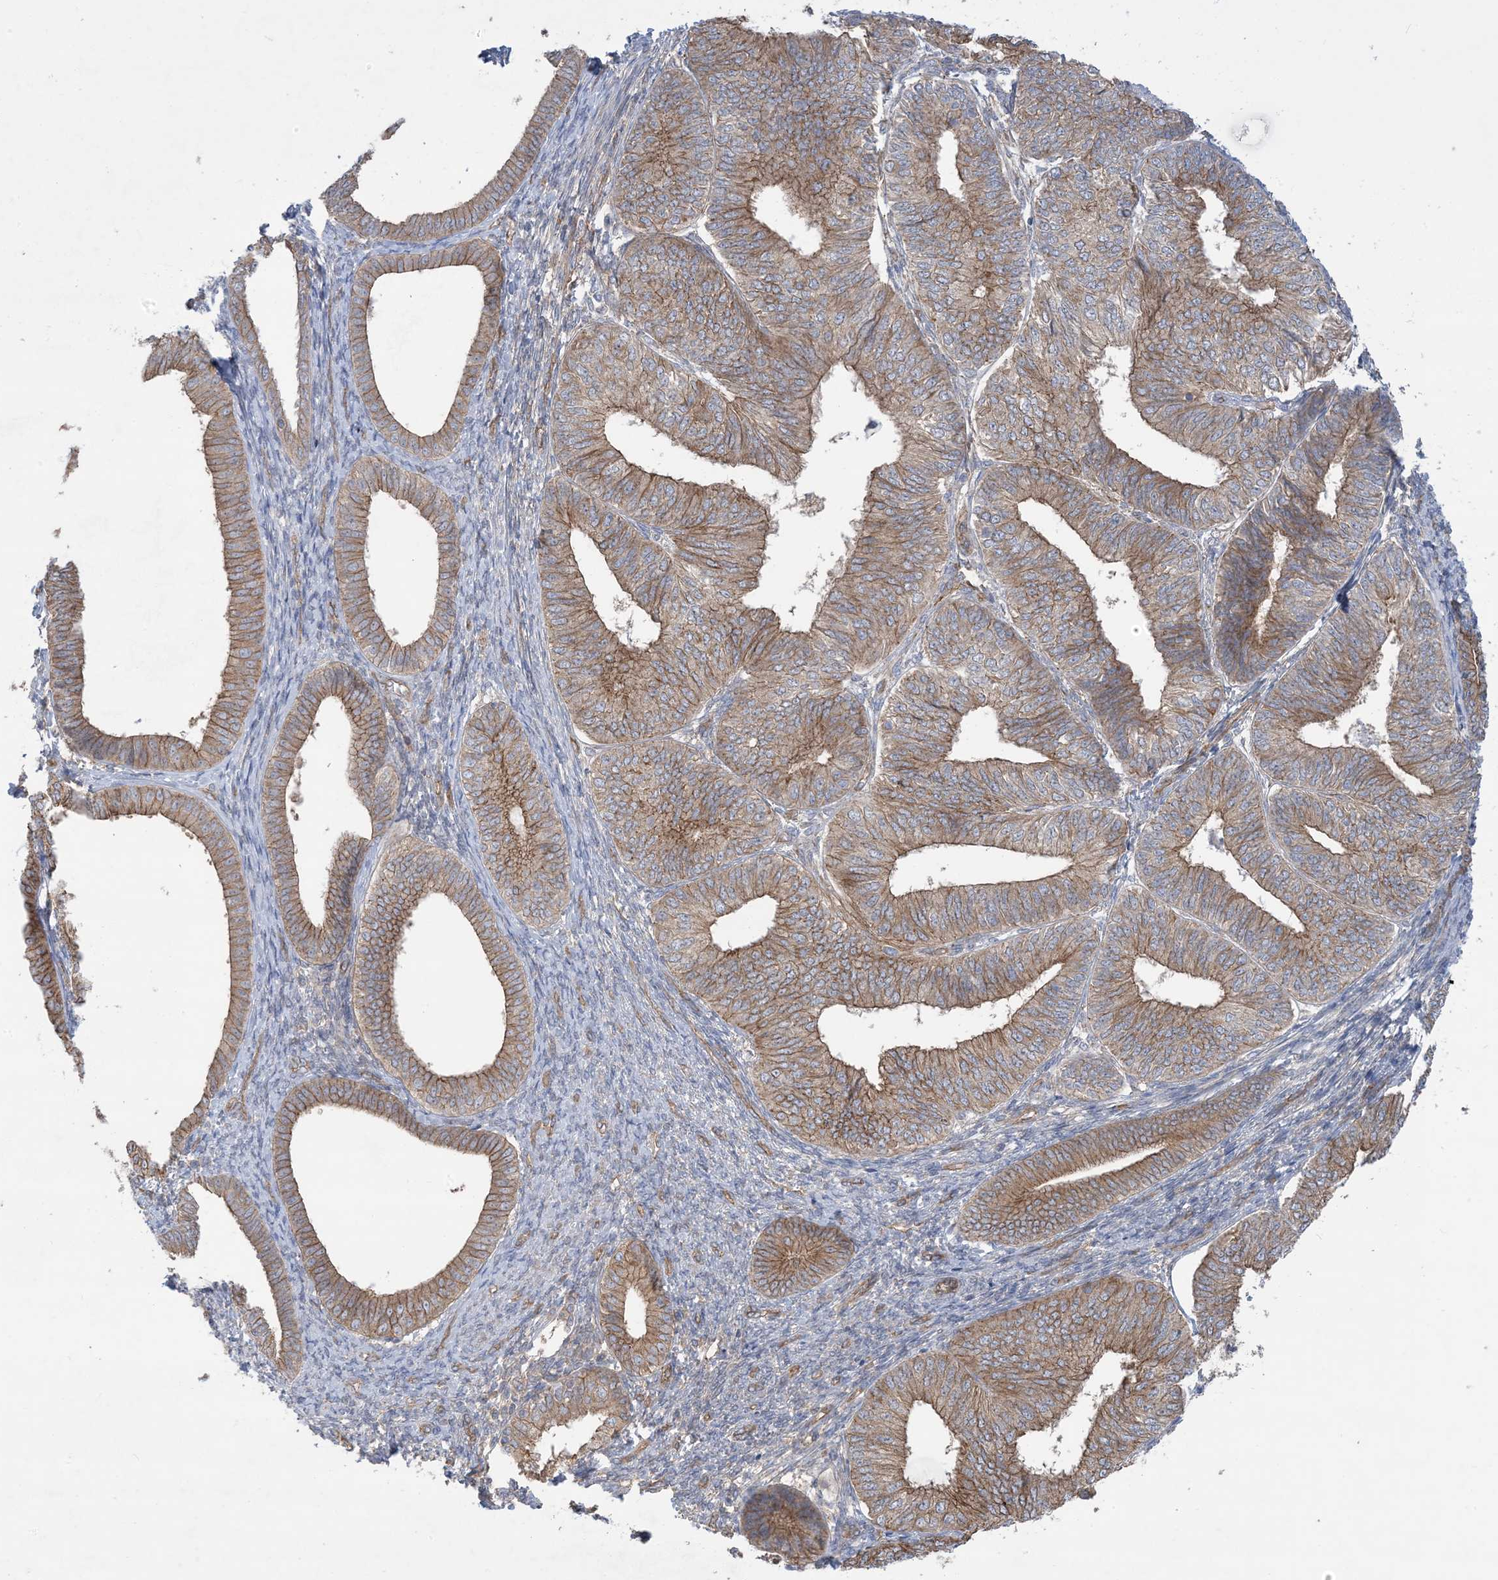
{"staining": {"intensity": "moderate", "quantity": ">75%", "location": "cytoplasmic/membranous"}, "tissue": "endometrial cancer", "cell_type": "Tumor cells", "image_type": "cancer", "snomed": [{"axis": "morphology", "description": "Adenocarcinoma, NOS"}, {"axis": "topography", "description": "Endometrium"}], "caption": "Endometrial cancer stained with immunohistochemistry exhibits moderate cytoplasmic/membranous positivity in approximately >75% of tumor cells. The staining was performed using DAB (3,3'-diaminobenzidine), with brown indicating positive protein expression. Nuclei are stained blue with hematoxylin.", "gene": "CCNY", "patient": {"sex": "female", "age": 58}}